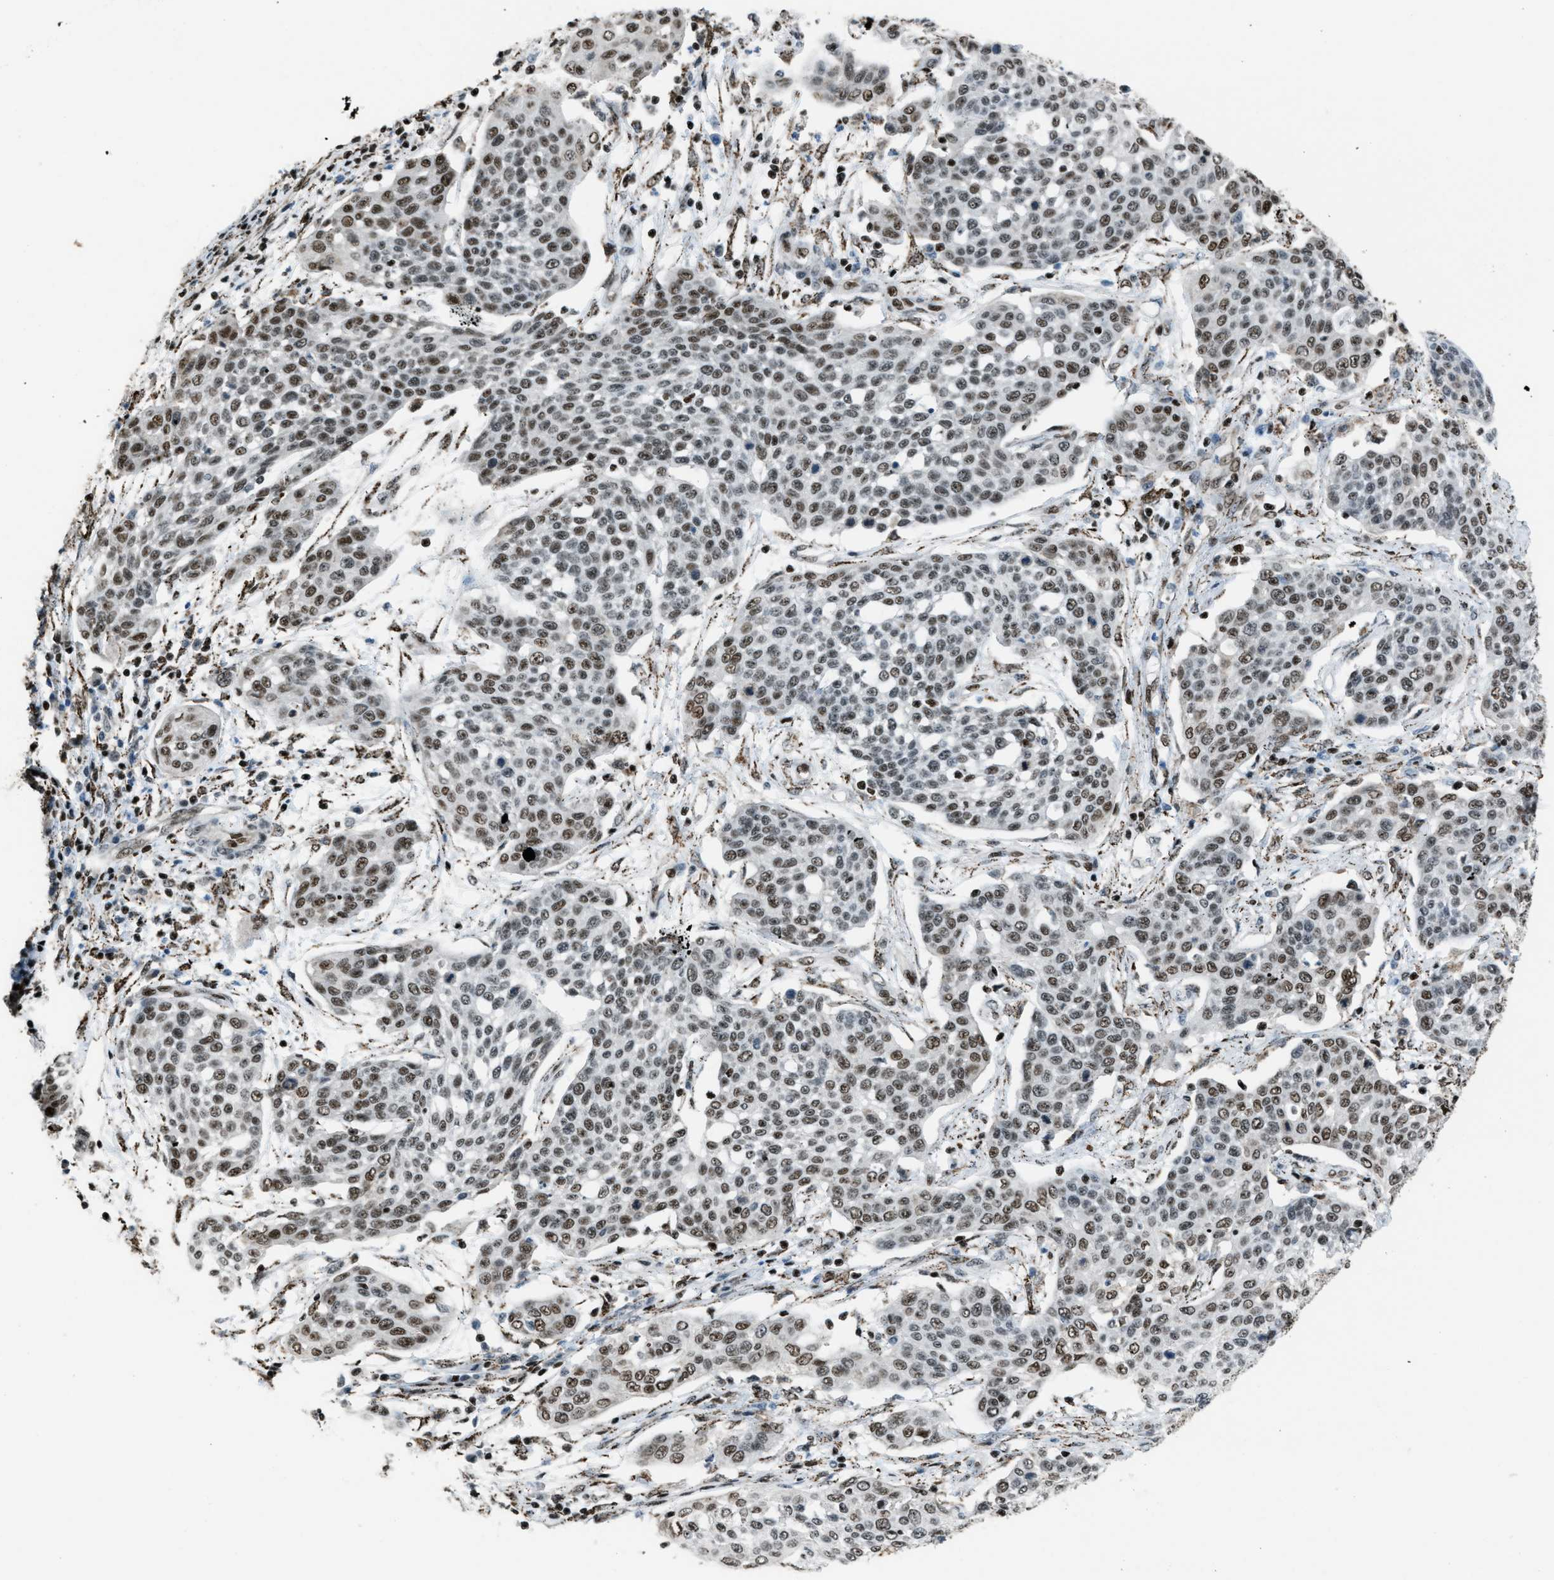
{"staining": {"intensity": "moderate", "quantity": ">75%", "location": "nuclear"}, "tissue": "cervical cancer", "cell_type": "Tumor cells", "image_type": "cancer", "snomed": [{"axis": "morphology", "description": "Squamous cell carcinoma, NOS"}, {"axis": "topography", "description": "Cervix"}], "caption": "Immunohistochemical staining of cervical squamous cell carcinoma exhibits moderate nuclear protein positivity in approximately >75% of tumor cells.", "gene": "SLFN5", "patient": {"sex": "female", "age": 34}}